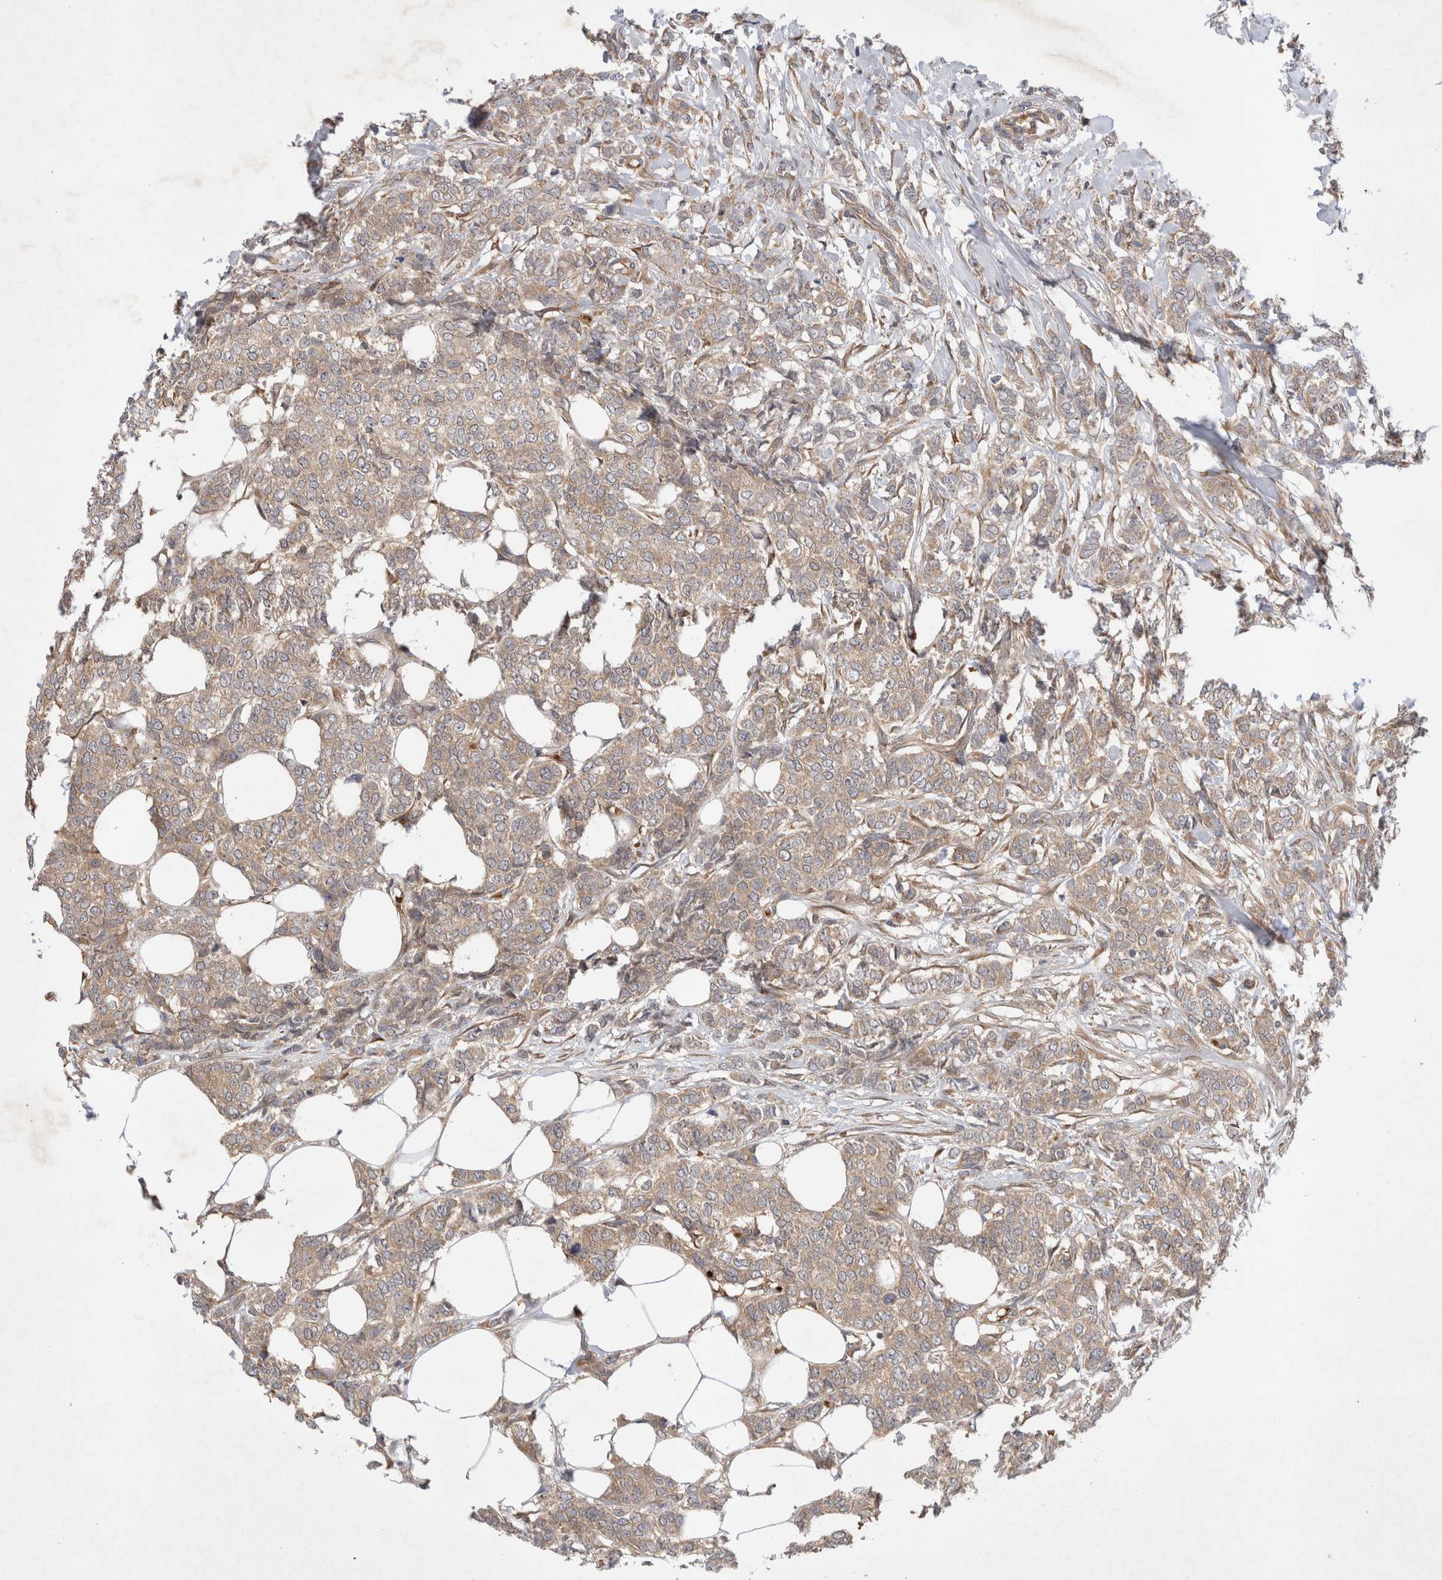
{"staining": {"intensity": "moderate", "quantity": ">75%", "location": "cytoplasmic/membranous"}, "tissue": "breast cancer", "cell_type": "Tumor cells", "image_type": "cancer", "snomed": [{"axis": "morphology", "description": "Lobular carcinoma"}, {"axis": "topography", "description": "Skin"}, {"axis": "topography", "description": "Breast"}], "caption": "A medium amount of moderate cytoplasmic/membranous staining is appreciated in approximately >75% of tumor cells in lobular carcinoma (breast) tissue. (Stains: DAB in brown, nuclei in blue, Microscopy: brightfield microscopy at high magnification).", "gene": "EIF3E", "patient": {"sex": "female", "age": 46}}